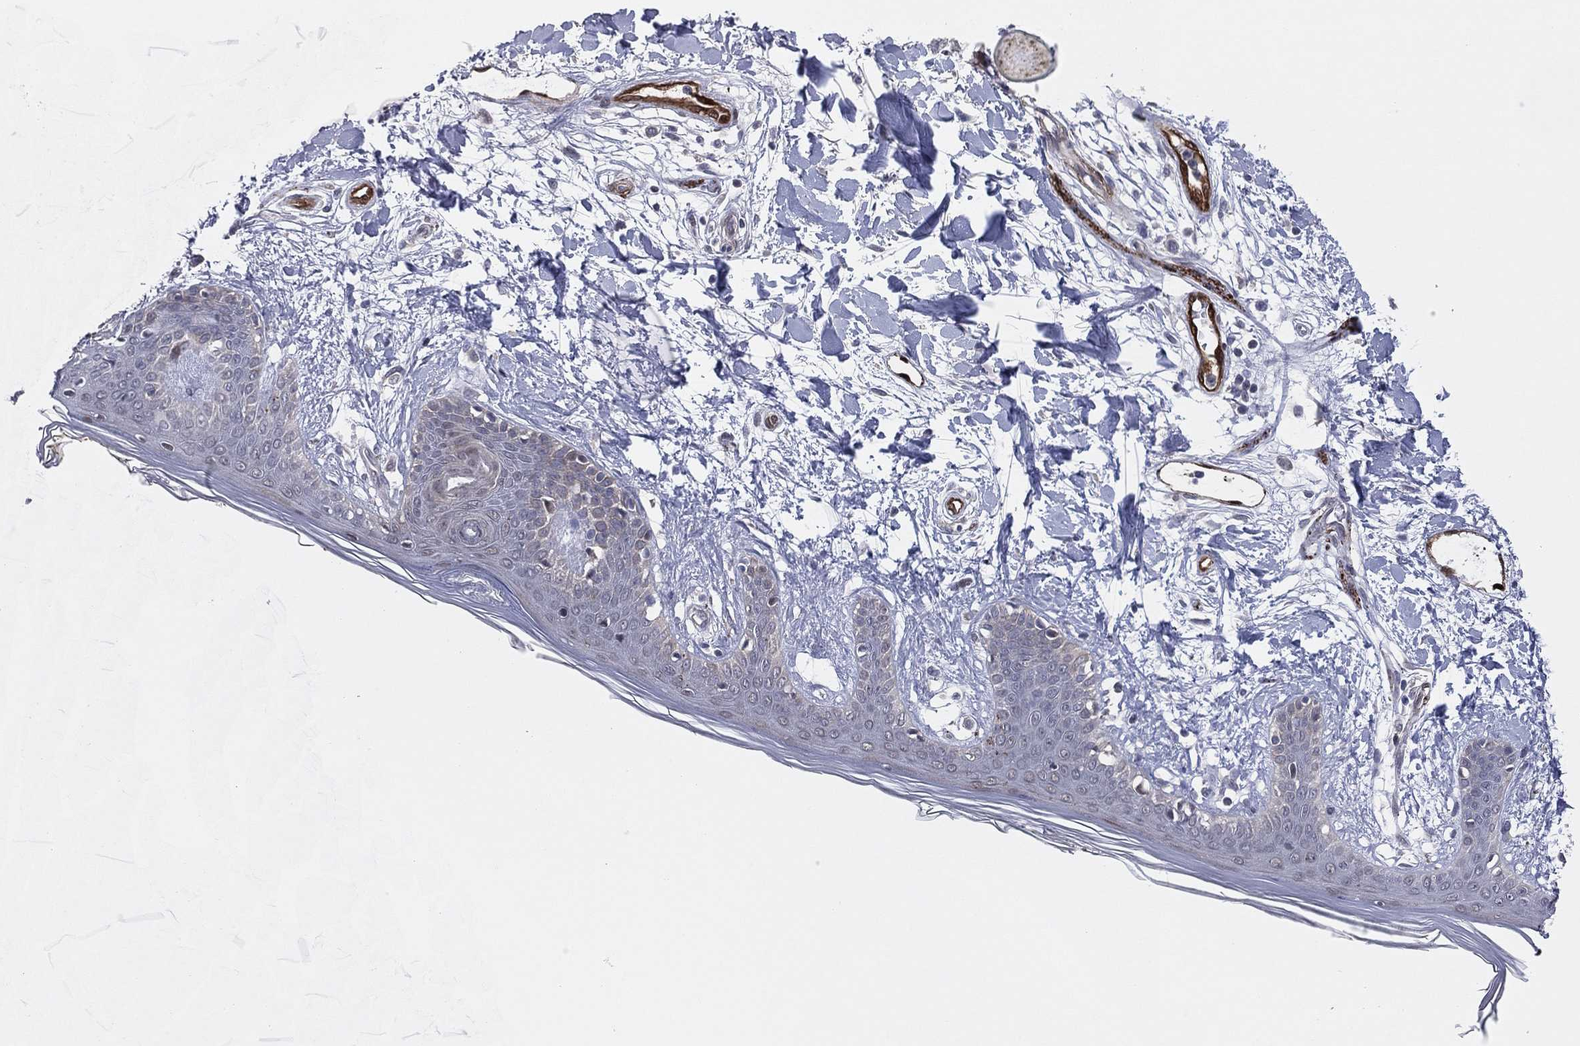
{"staining": {"intensity": "negative", "quantity": "none", "location": "none"}, "tissue": "skin", "cell_type": "Fibroblasts", "image_type": "normal", "snomed": [{"axis": "morphology", "description": "Normal tissue, NOS"}, {"axis": "morphology", "description": "Malignant melanoma, NOS"}, {"axis": "topography", "description": "Skin"}], "caption": "Immunohistochemical staining of benign human skin exhibits no significant expression in fibroblasts.", "gene": "SNCG", "patient": {"sex": "female", "age": 34}}